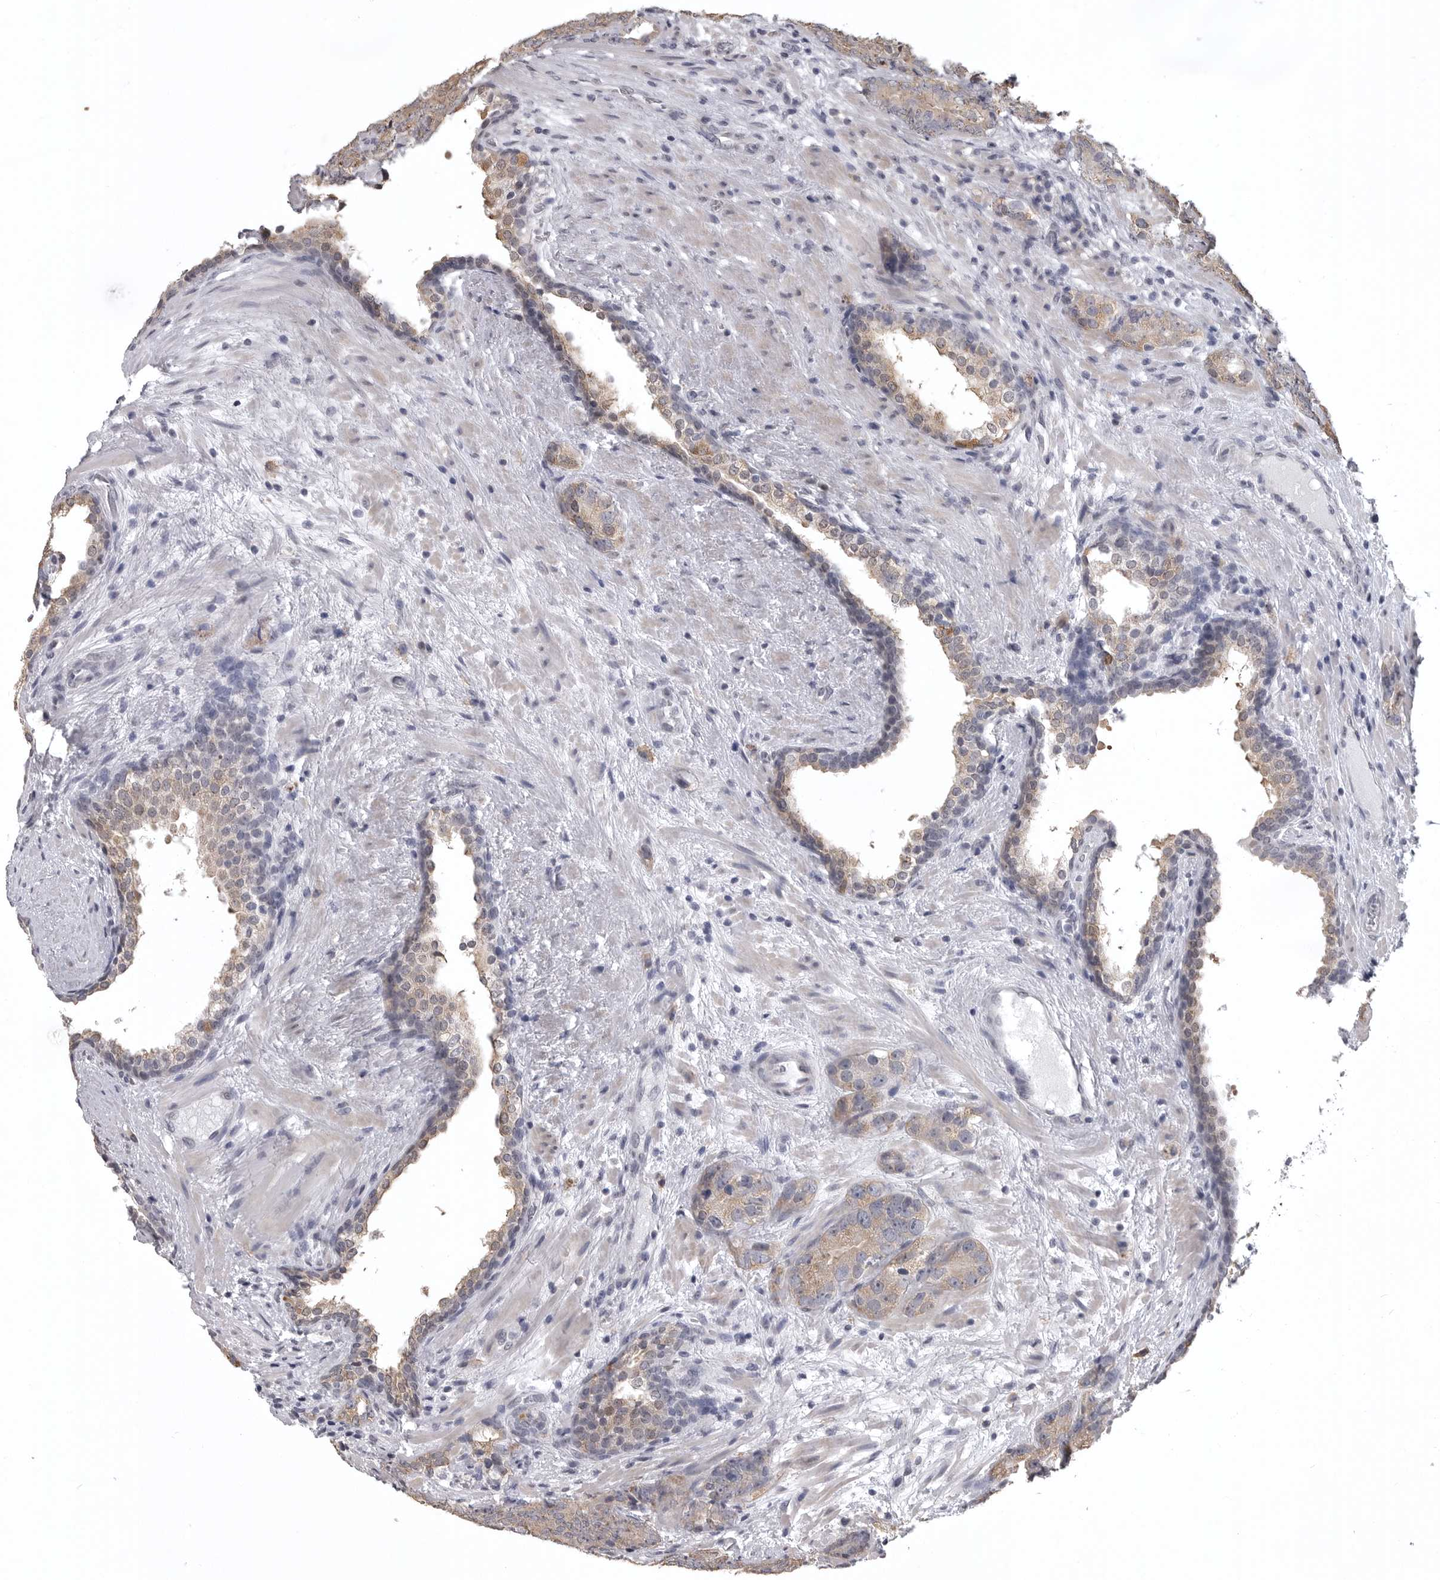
{"staining": {"intensity": "weak", "quantity": ">75%", "location": "cytoplasmic/membranous"}, "tissue": "prostate cancer", "cell_type": "Tumor cells", "image_type": "cancer", "snomed": [{"axis": "morphology", "description": "Adenocarcinoma, High grade"}, {"axis": "topography", "description": "Prostate"}], "caption": "A high-resolution micrograph shows IHC staining of prostate cancer (high-grade adenocarcinoma), which shows weak cytoplasmic/membranous positivity in about >75% of tumor cells. (DAB (3,3'-diaminobenzidine) IHC with brightfield microscopy, high magnification).", "gene": "SNX16", "patient": {"sex": "male", "age": 56}}